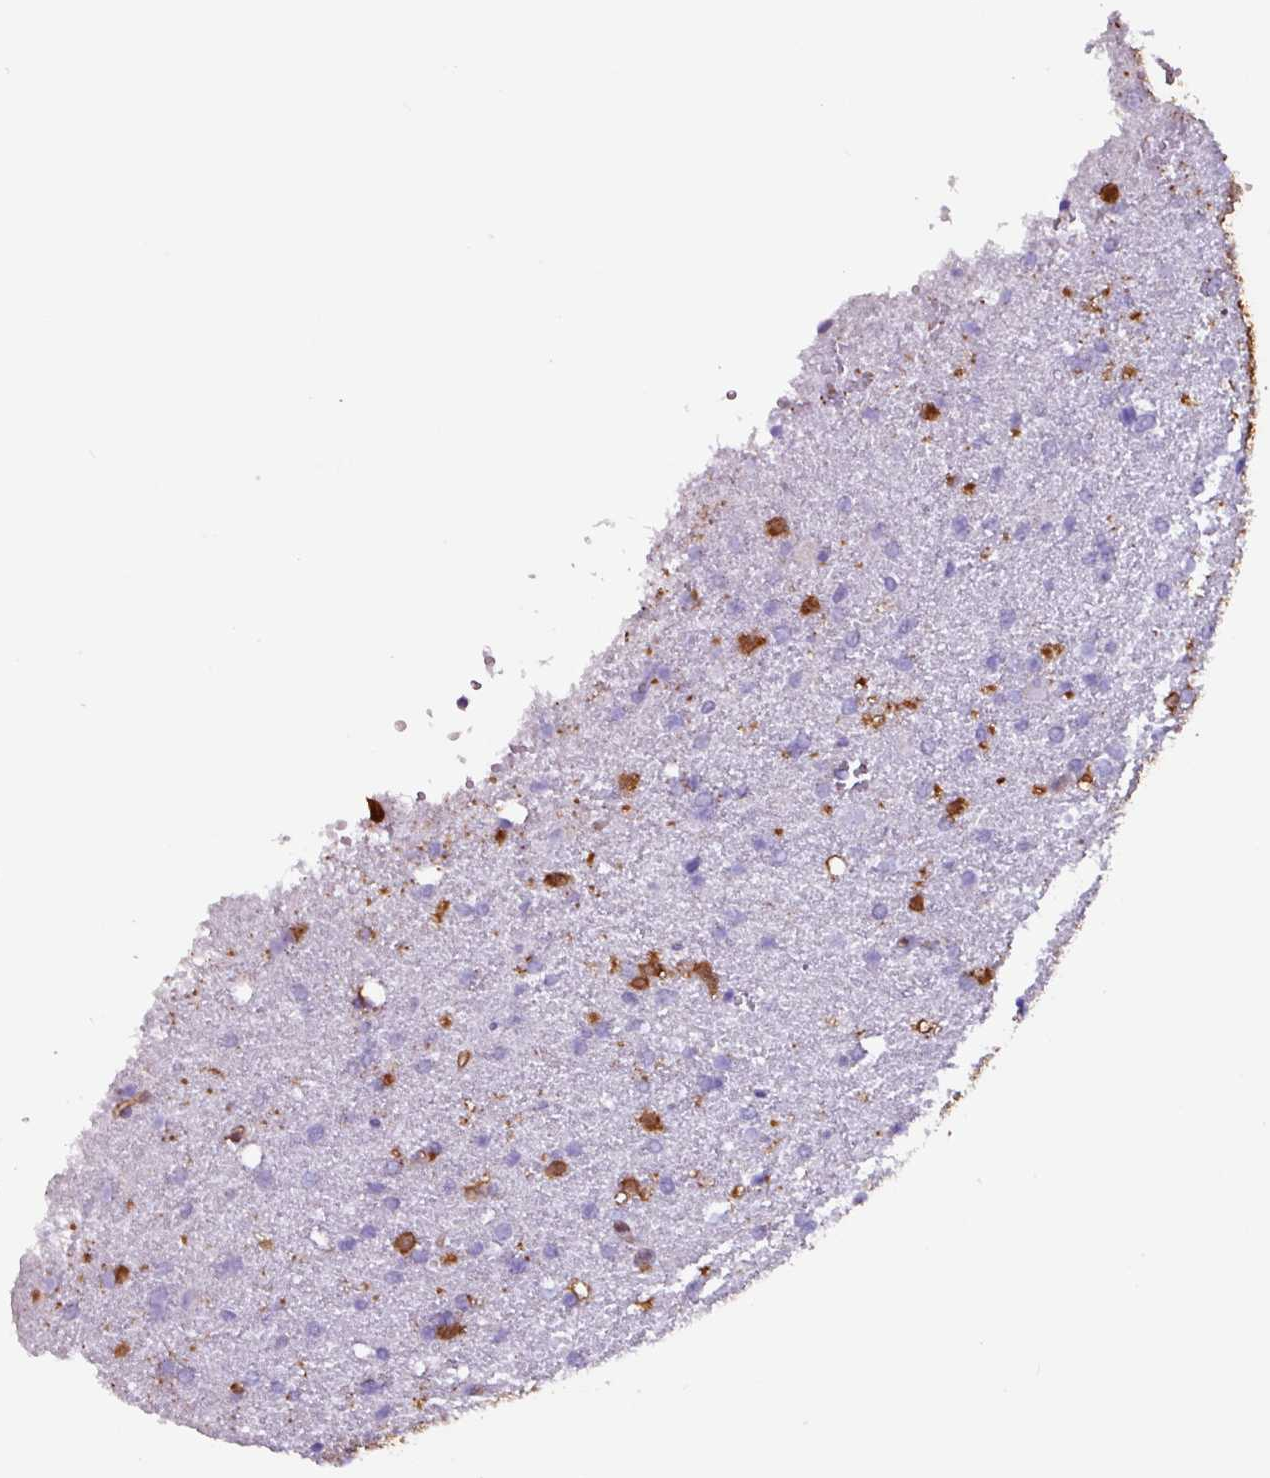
{"staining": {"intensity": "negative", "quantity": "none", "location": "none"}, "tissue": "glioma", "cell_type": "Tumor cells", "image_type": "cancer", "snomed": [{"axis": "morphology", "description": "Glioma, malignant, High grade"}, {"axis": "topography", "description": "Brain"}], "caption": "A high-resolution histopathology image shows immunohistochemistry staining of malignant glioma (high-grade), which displays no significant expression in tumor cells.", "gene": "ARHGDIB", "patient": {"sex": "male", "age": 72}}